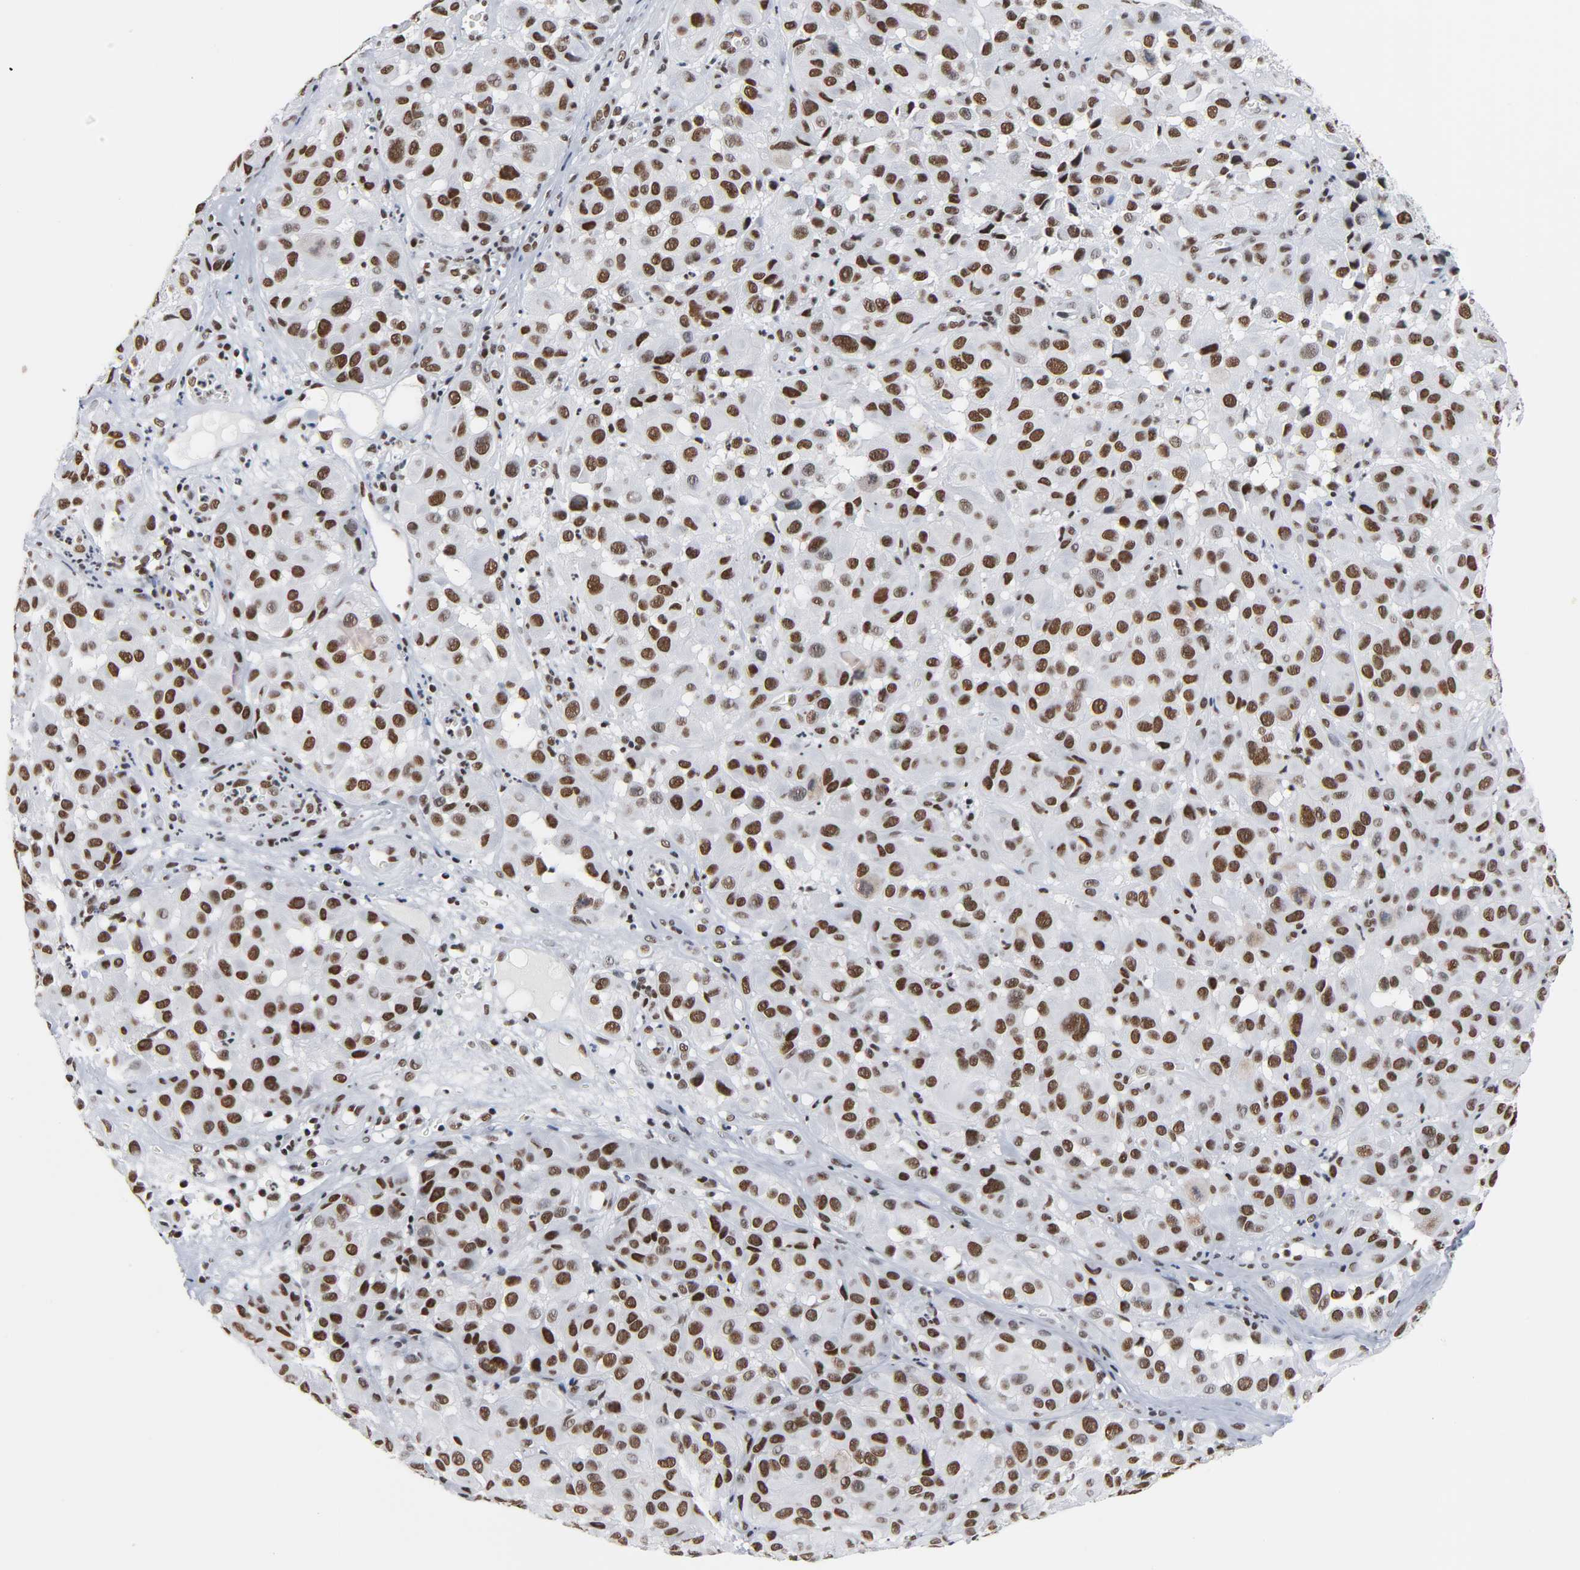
{"staining": {"intensity": "moderate", "quantity": ">75%", "location": "nuclear"}, "tissue": "melanoma", "cell_type": "Tumor cells", "image_type": "cancer", "snomed": [{"axis": "morphology", "description": "Malignant melanoma, NOS"}, {"axis": "topography", "description": "Skin"}], "caption": "Melanoma stained with immunohistochemistry (IHC) demonstrates moderate nuclear staining in about >75% of tumor cells.", "gene": "CSTF2", "patient": {"sex": "female", "age": 21}}